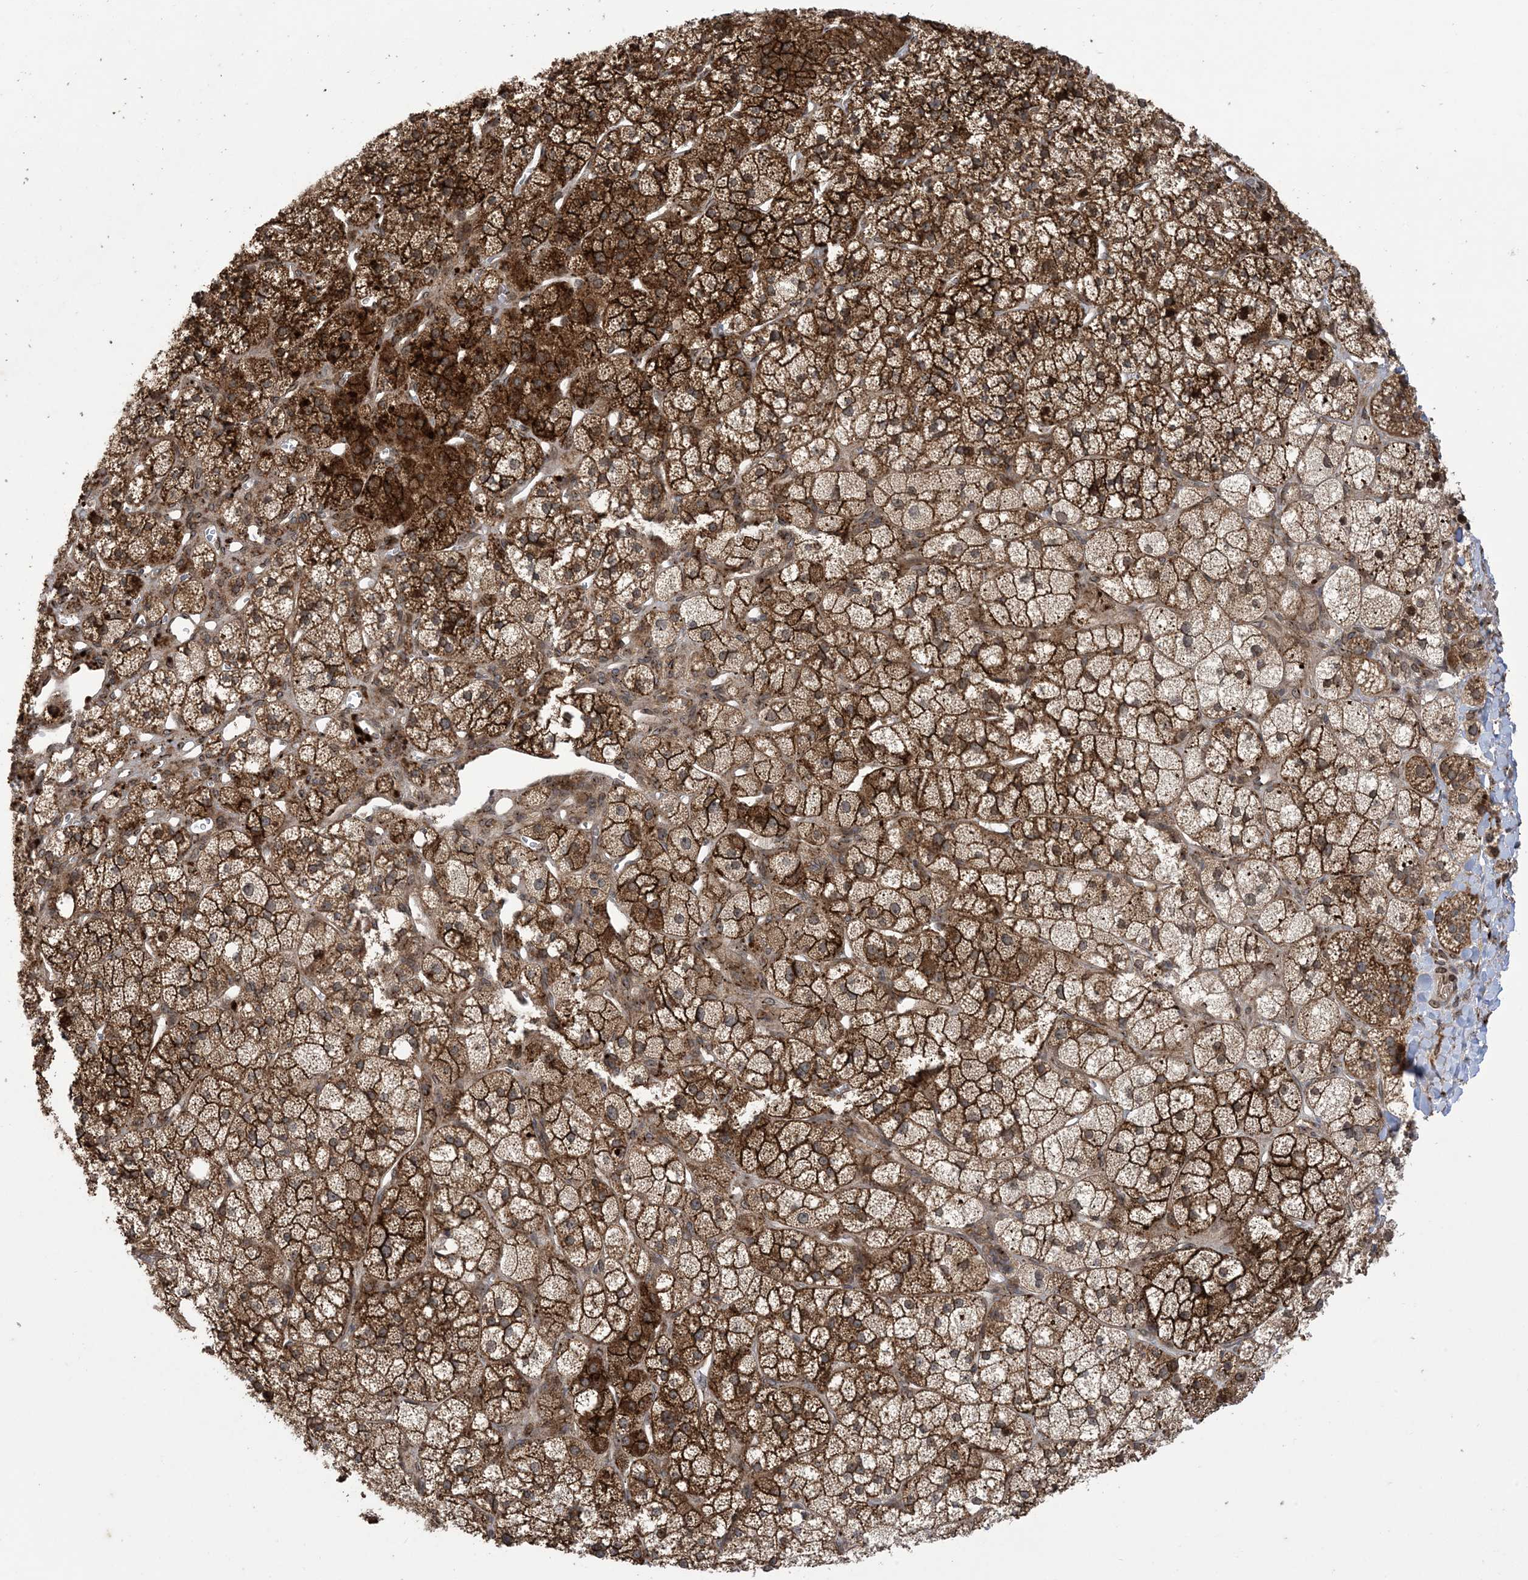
{"staining": {"intensity": "strong", "quantity": ">75%", "location": "cytoplasmic/membranous"}, "tissue": "adrenal gland", "cell_type": "Glandular cells", "image_type": "normal", "snomed": [{"axis": "morphology", "description": "Normal tissue, NOS"}, {"axis": "topography", "description": "Adrenal gland"}], "caption": "Immunohistochemistry (IHC) photomicrograph of benign human adrenal gland stained for a protein (brown), which exhibits high levels of strong cytoplasmic/membranous positivity in about >75% of glandular cells.", "gene": "CASP4", "patient": {"sex": "male", "age": 61}}